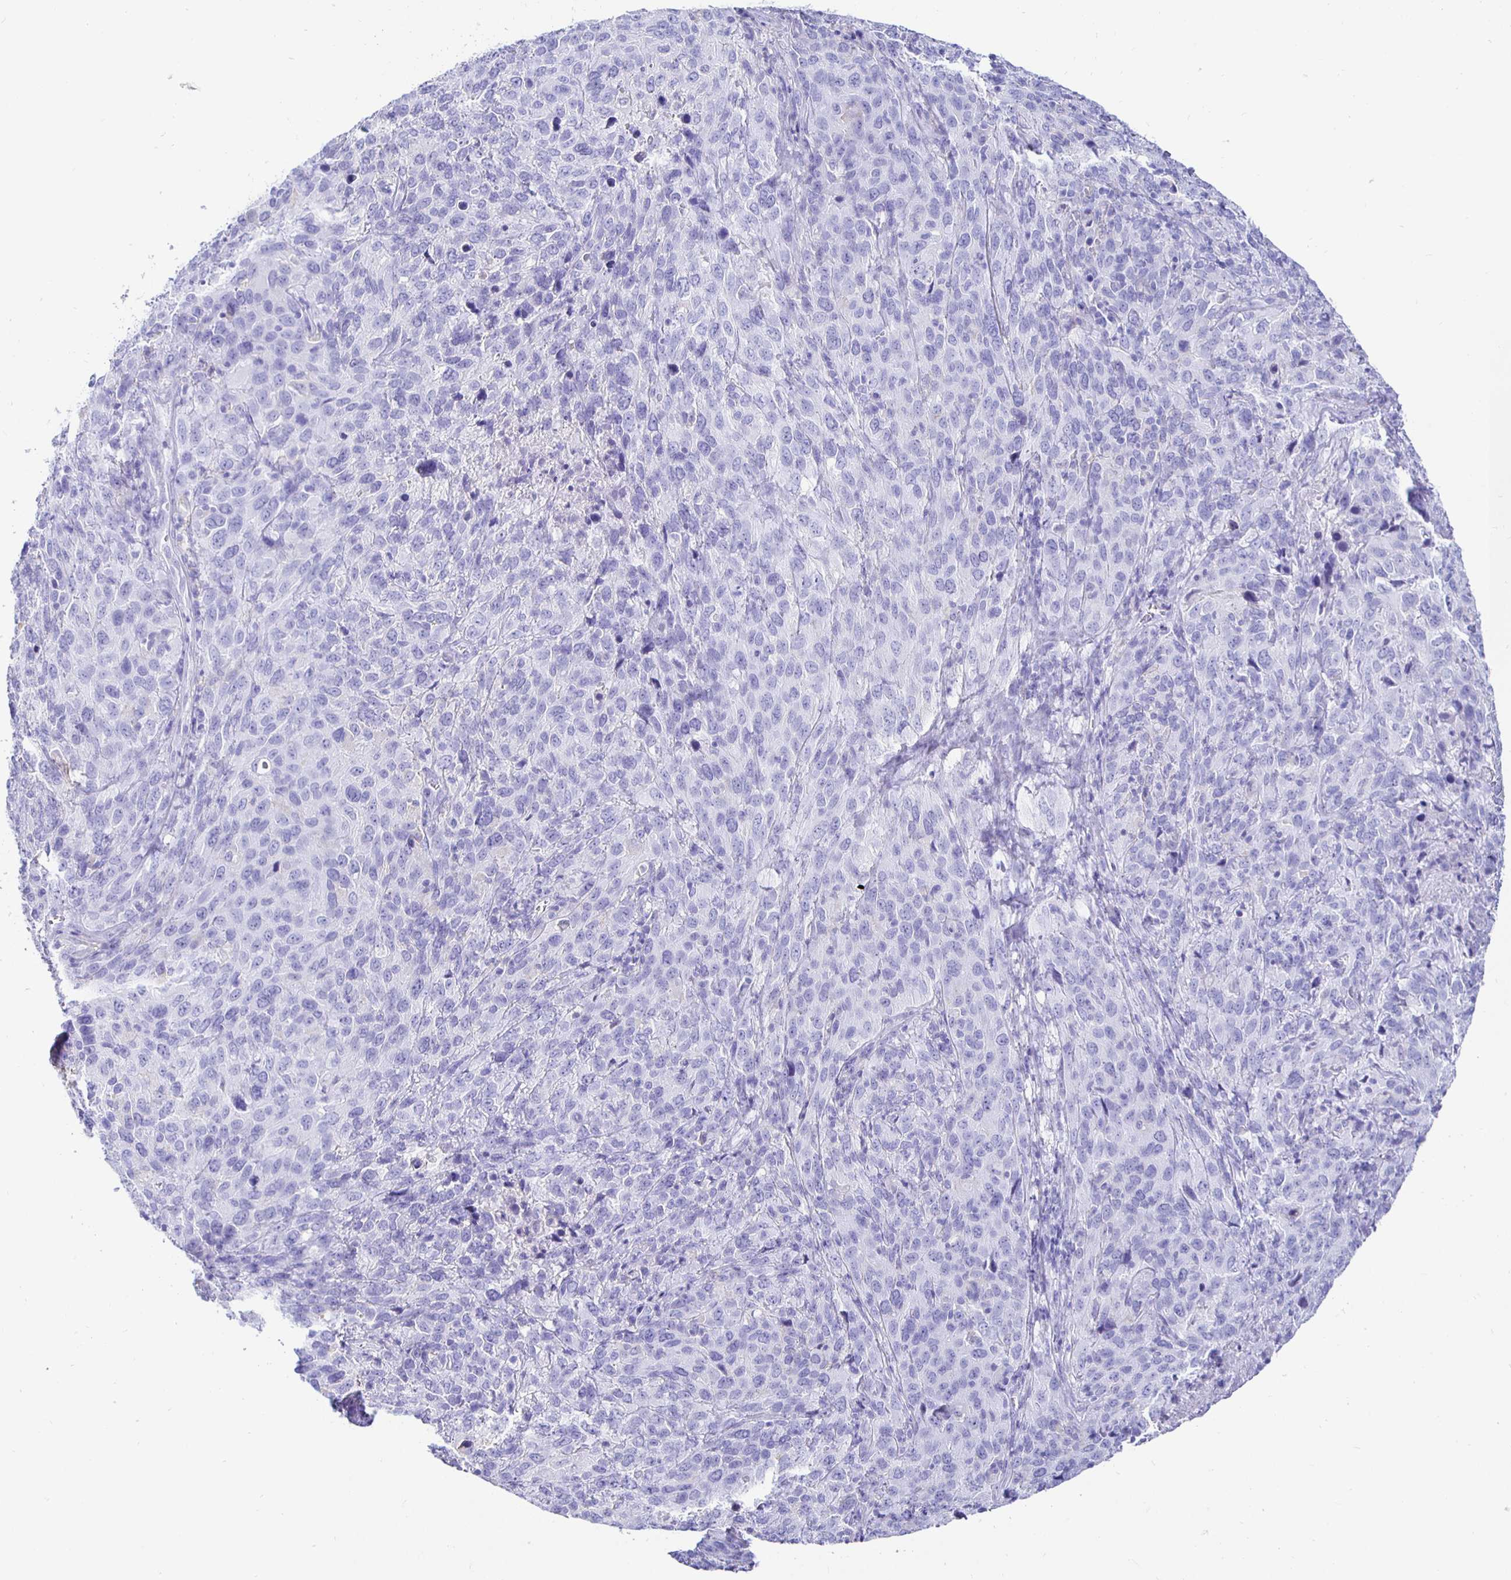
{"staining": {"intensity": "negative", "quantity": "none", "location": "none"}, "tissue": "cervical cancer", "cell_type": "Tumor cells", "image_type": "cancer", "snomed": [{"axis": "morphology", "description": "Squamous cell carcinoma, NOS"}, {"axis": "topography", "description": "Cervix"}], "caption": "Human cervical squamous cell carcinoma stained for a protein using IHC demonstrates no expression in tumor cells.", "gene": "UMOD", "patient": {"sex": "female", "age": 51}}